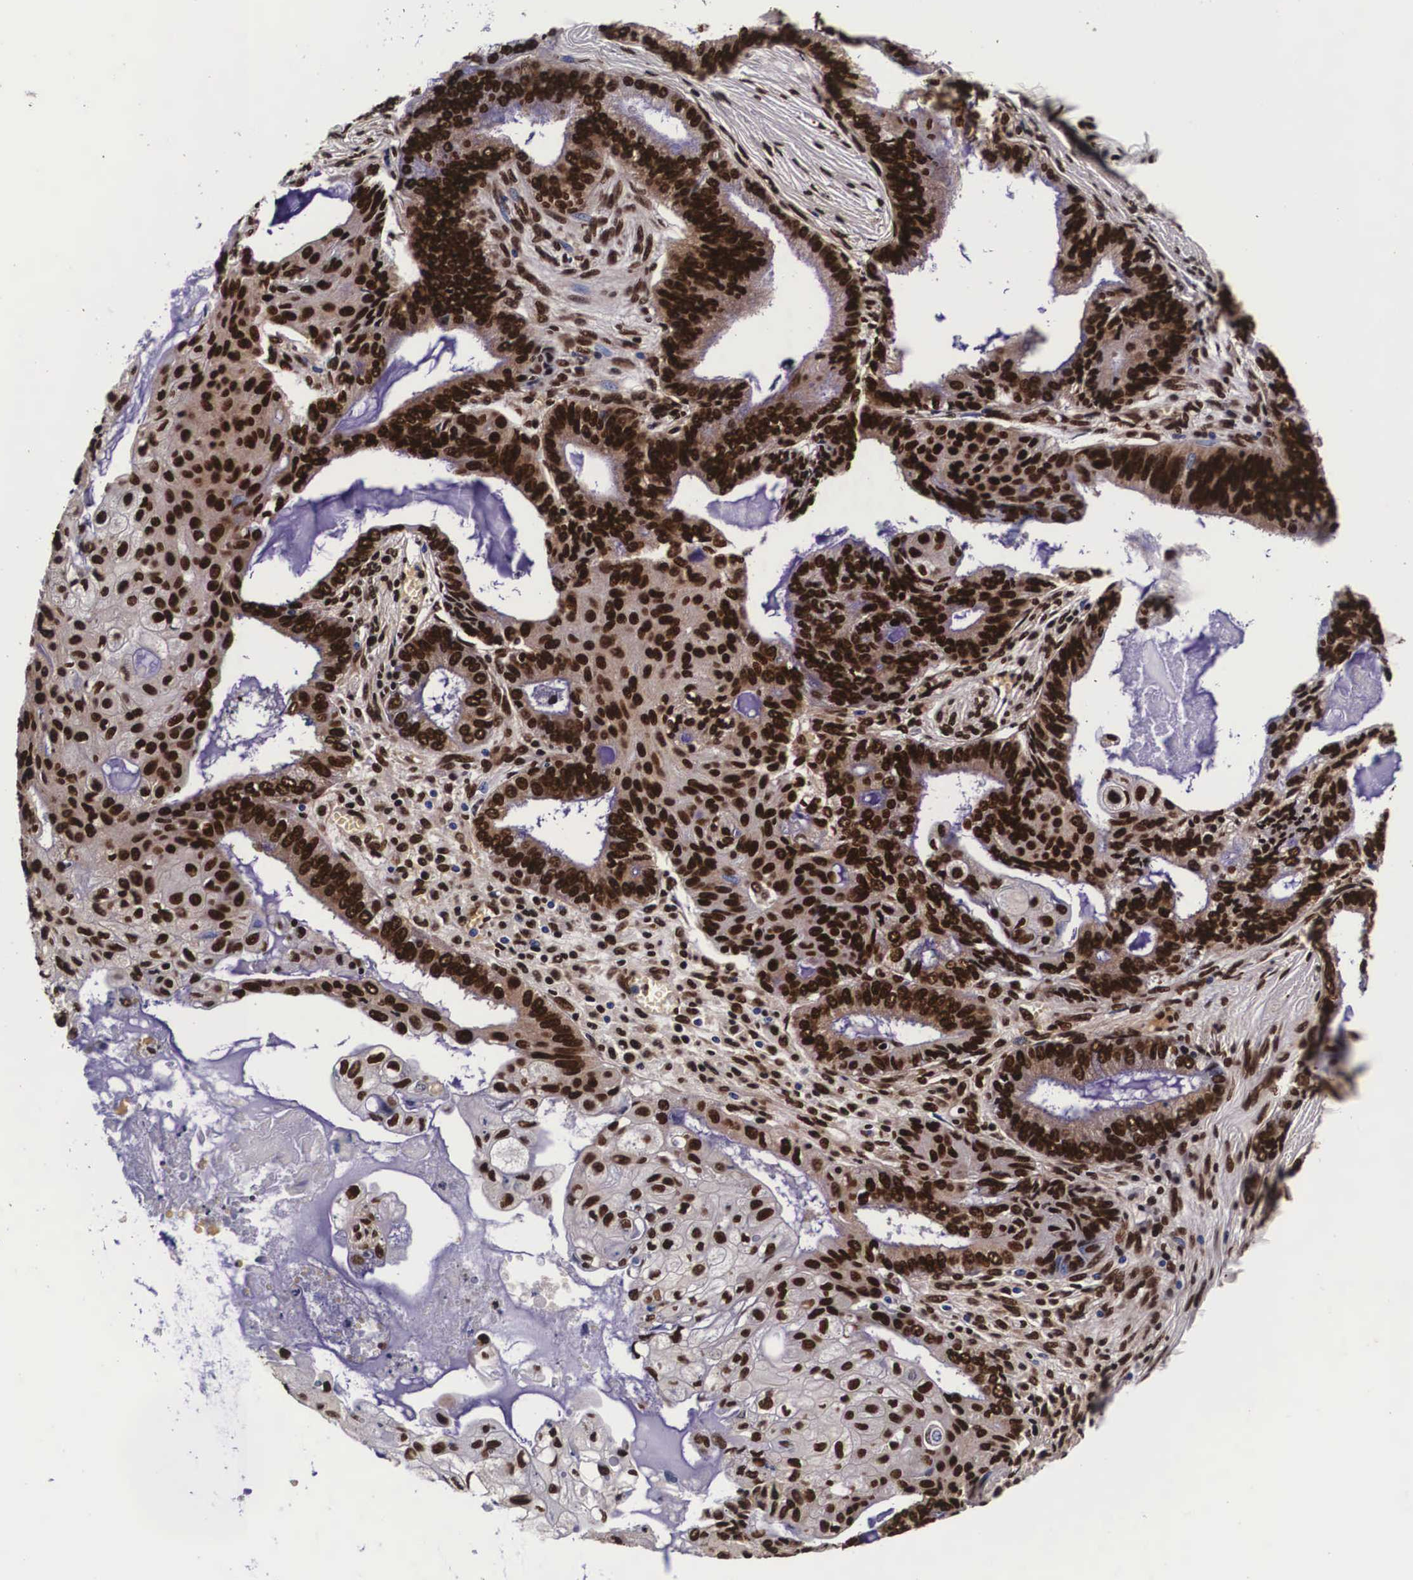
{"staining": {"intensity": "strong", "quantity": ">75%", "location": "nuclear"}, "tissue": "endometrial cancer", "cell_type": "Tumor cells", "image_type": "cancer", "snomed": [{"axis": "morphology", "description": "Adenocarcinoma, NOS"}, {"axis": "topography", "description": "Endometrium"}], "caption": "This micrograph demonstrates IHC staining of endometrial adenocarcinoma, with high strong nuclear positivity in about >75% of tumor cells.", "gene": "PABPN1", "patient": {"sex": "female", "age": 79}}